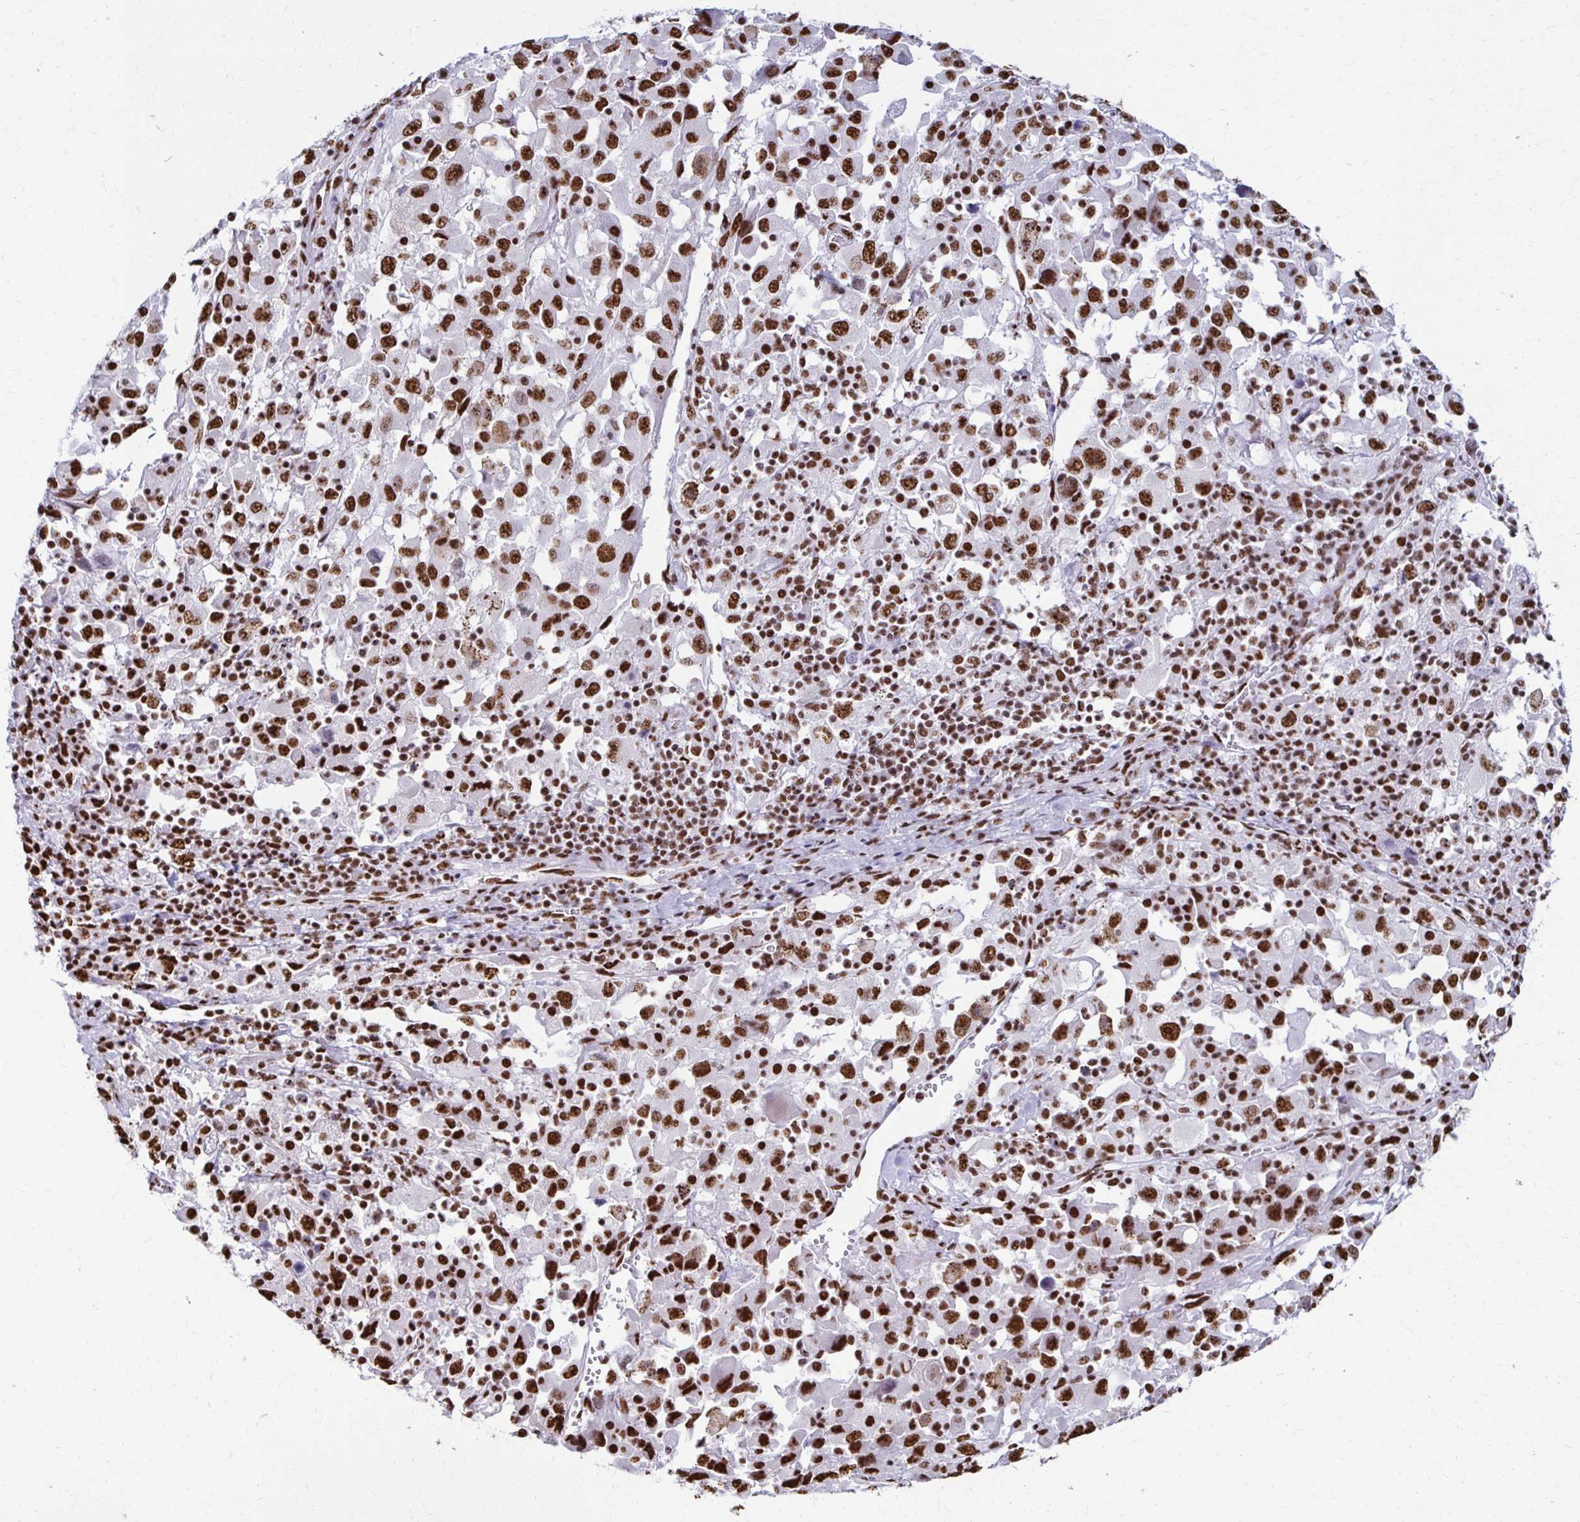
{"staining": {"intensity": "strong", "quantity": ">75%", "location": "nuclear"}, "tissue": "melanoma", "cell_type": "Tumor cells", "image_type": "cancer", "snomed": [{"axis": "morphology", "description": "Malignant melanoma, Metastatic site"}, {"axis": "topography", "description": "Soft tissue"}], "caption": "Strong nuclear staining for a protein is identified in approximately >75% of tumor cells of melanoma using immunohistochemistry (IHC).", "gene": "NONO", "patient": {"sex": "male", "age": 50}}